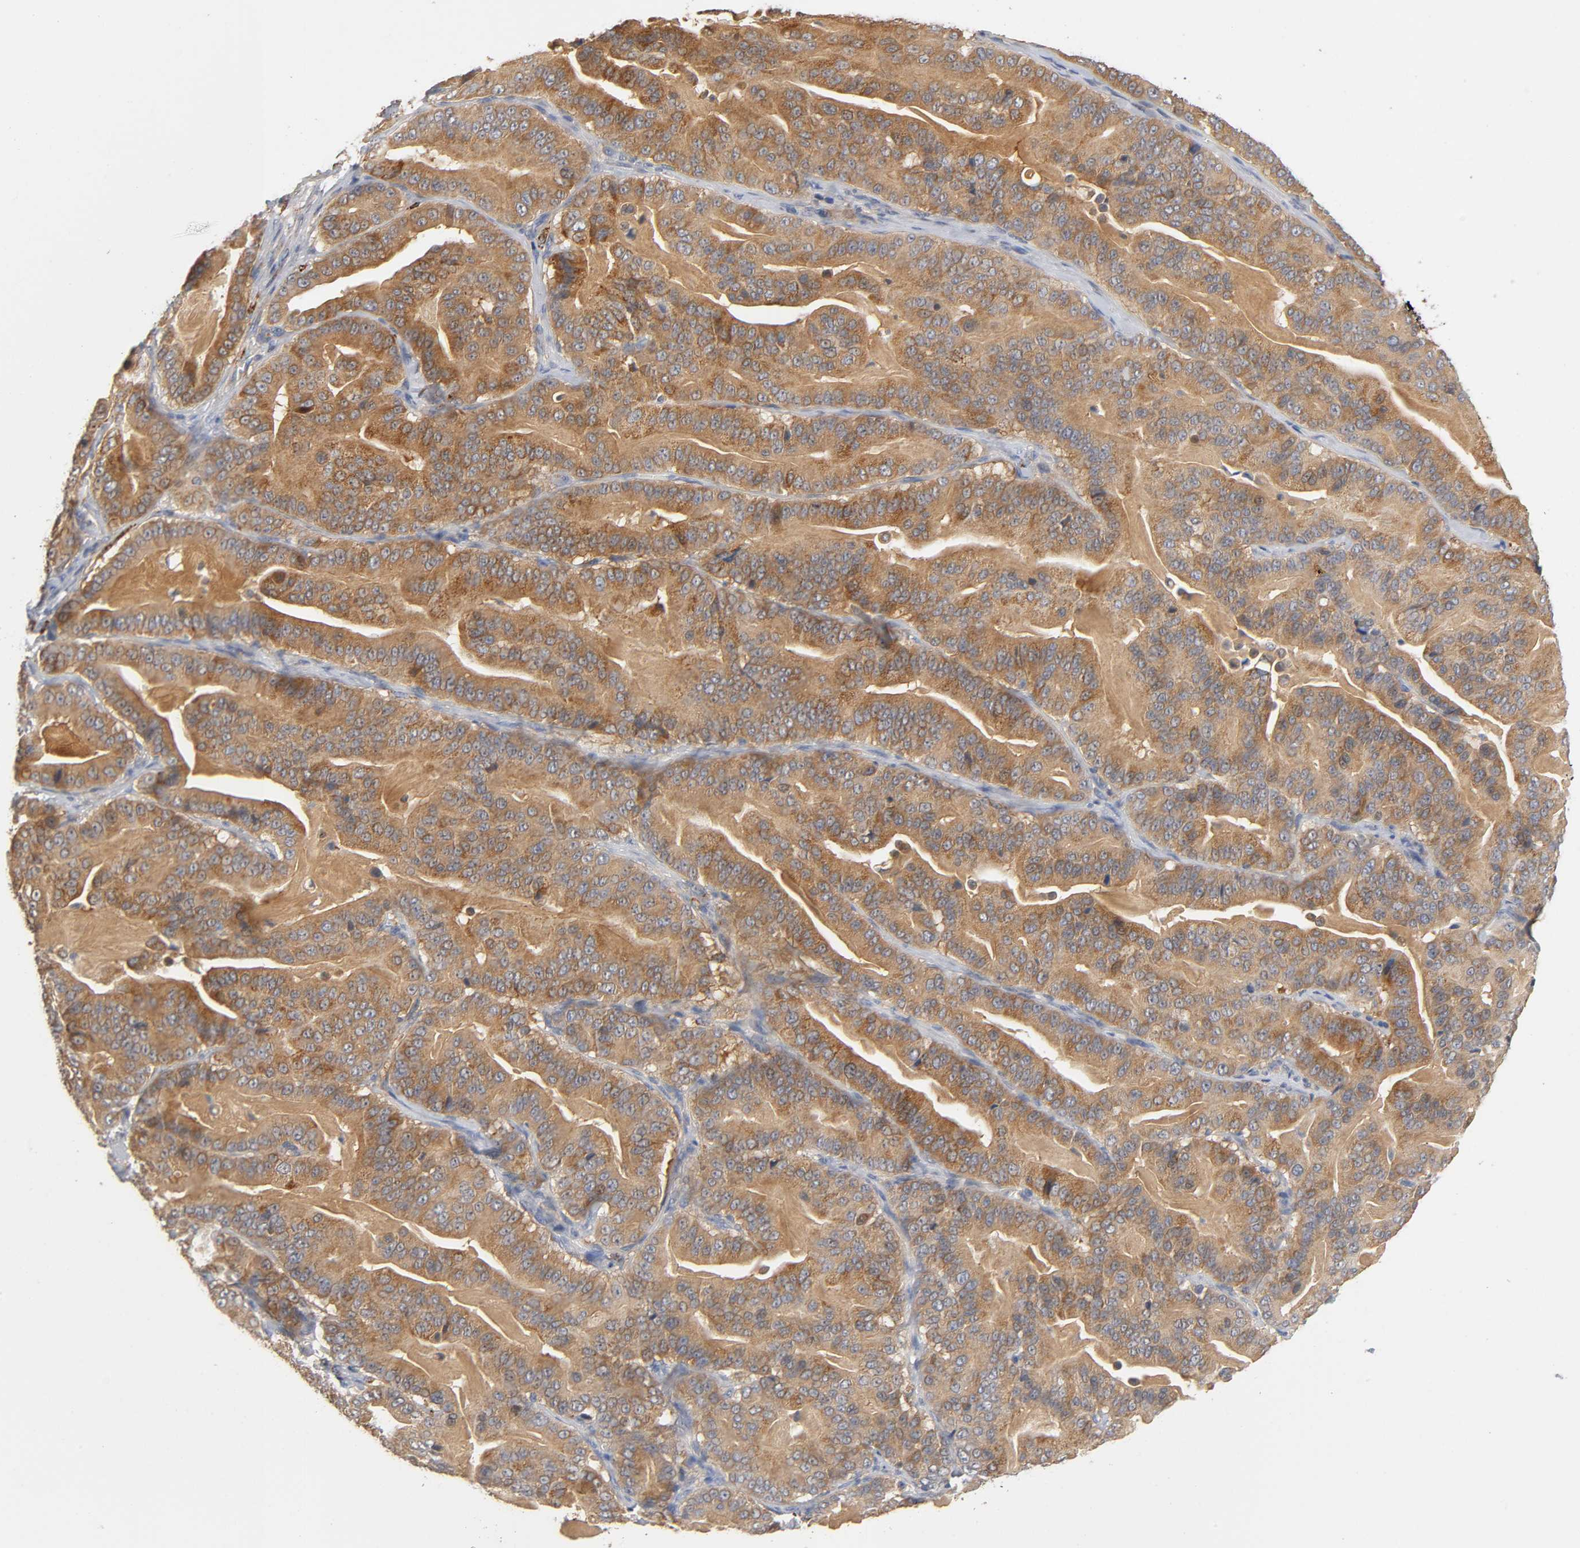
{"staining": {"intensity": "moderate", "quantity": ">75%", "location": "cytoplasmic/membranous"}, "tissue": "pancreatic cancer", "cell_type": "Tumor cells", "image_type": "cancer", "snomed": [{"axis": "morphology", "description": "Adenocarcinoma, NOS"}, {"axis": "topography", "description": "Pancreas"}], "caption": "Tumor cells demonstrate moderate cytoplasmic/membranous positivity in approximately >75% of cells in pancreatic adenocarcinoma.", "gene": "ISG15", "patient": {"sex": "male", "age": 63}}